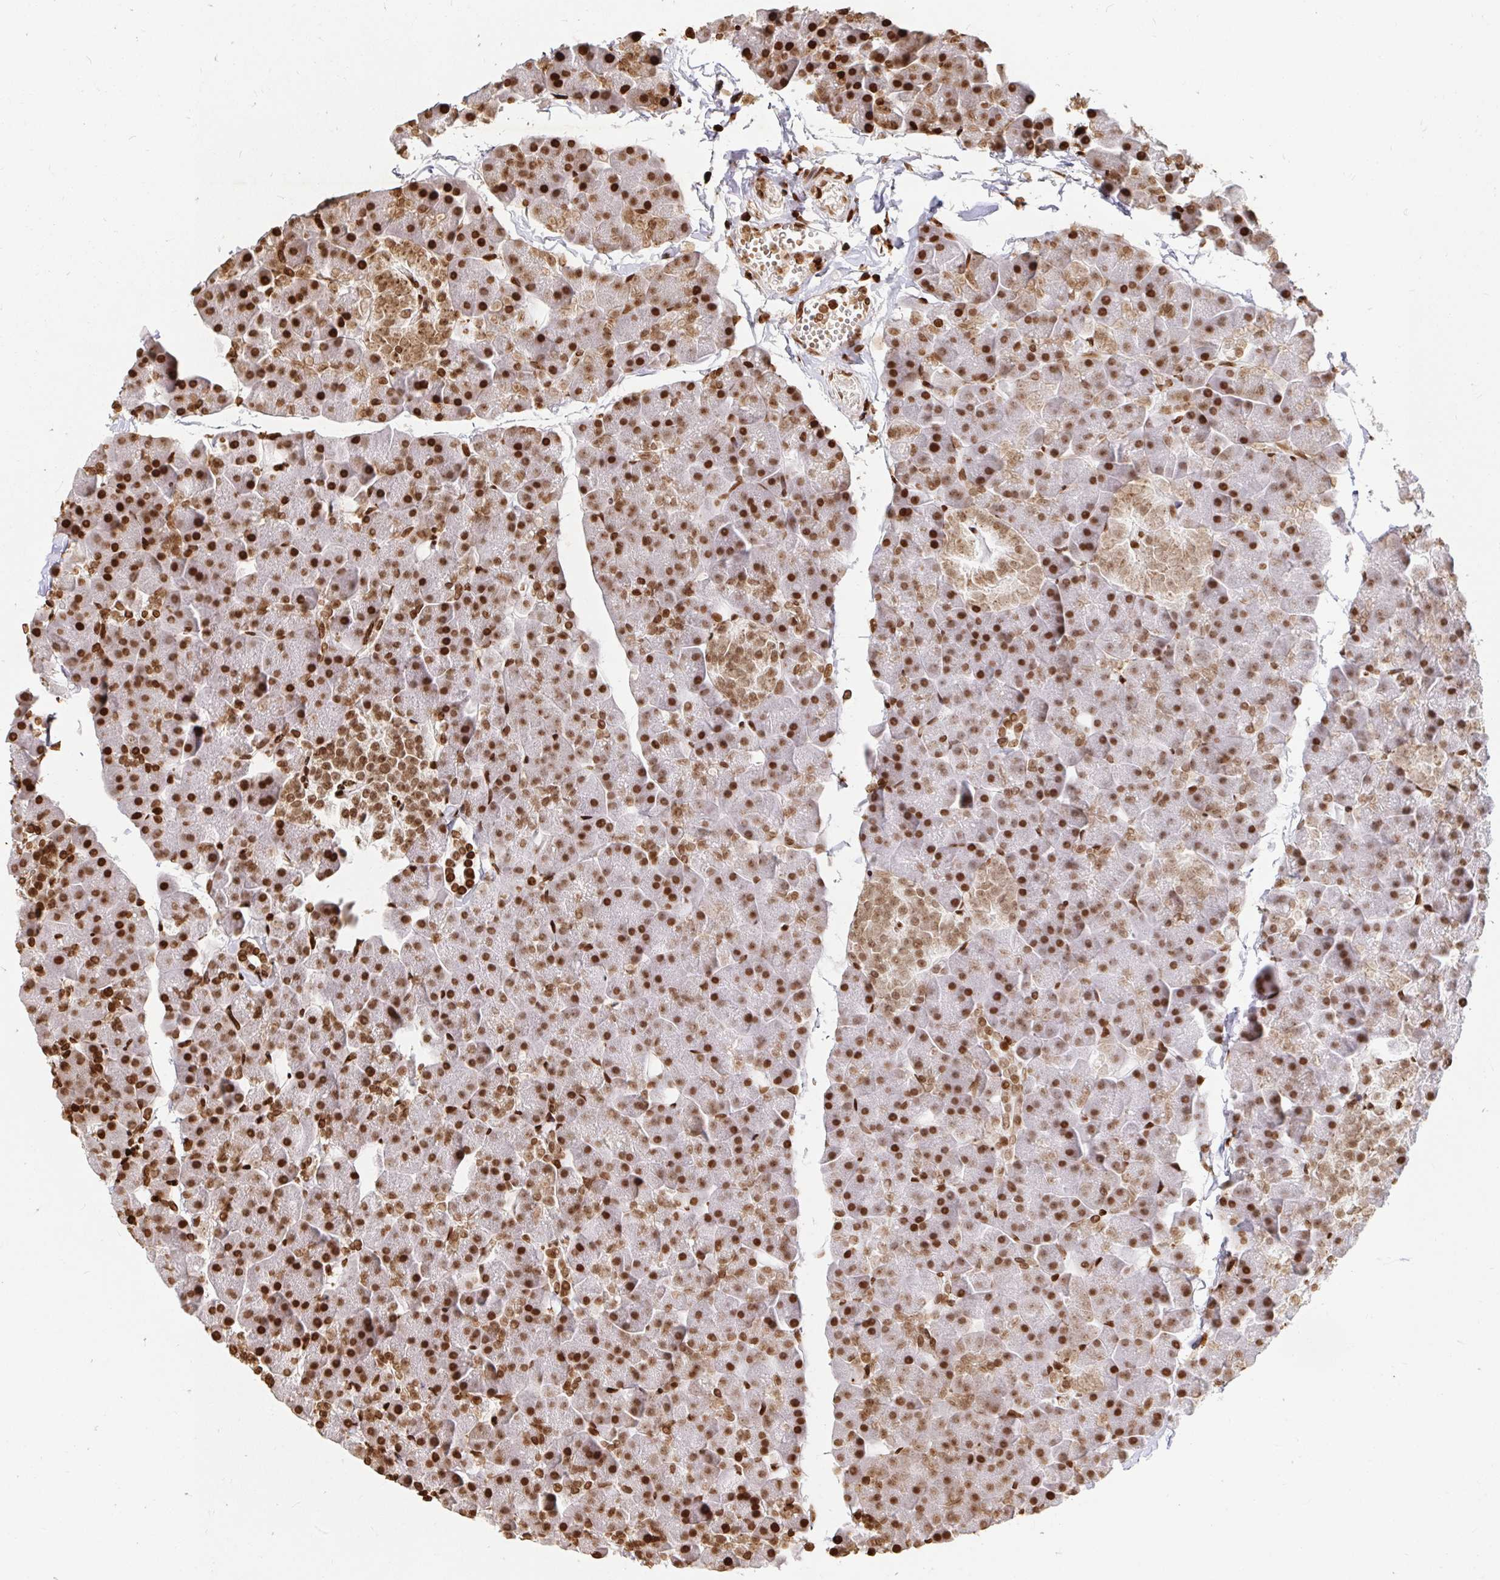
{"staining": {"intensity": "strong", "quantity": ">75%", "location": "nuclear"}, "tissue": "pancreas", "cell_type": "Exocrine glandular cells", "image_type": "normal", "snomed": [{"axis": "morphology", "description": "Normal tissue, NOS"}, {"axis": "topography", "description": "Pancreas"}], "caption": "Immunohistochemical staining of normal human pancreas displays >75% levels of strong nuclear protein positivity in approximately >75% of exocrine glandular cells. (DAB (3,3'-diaminobenzidine) IHC, brown staining for protein, blue staining for nuclei).", "gene": "H2BC5", "patient": {"sex": "male", "age": 35}}